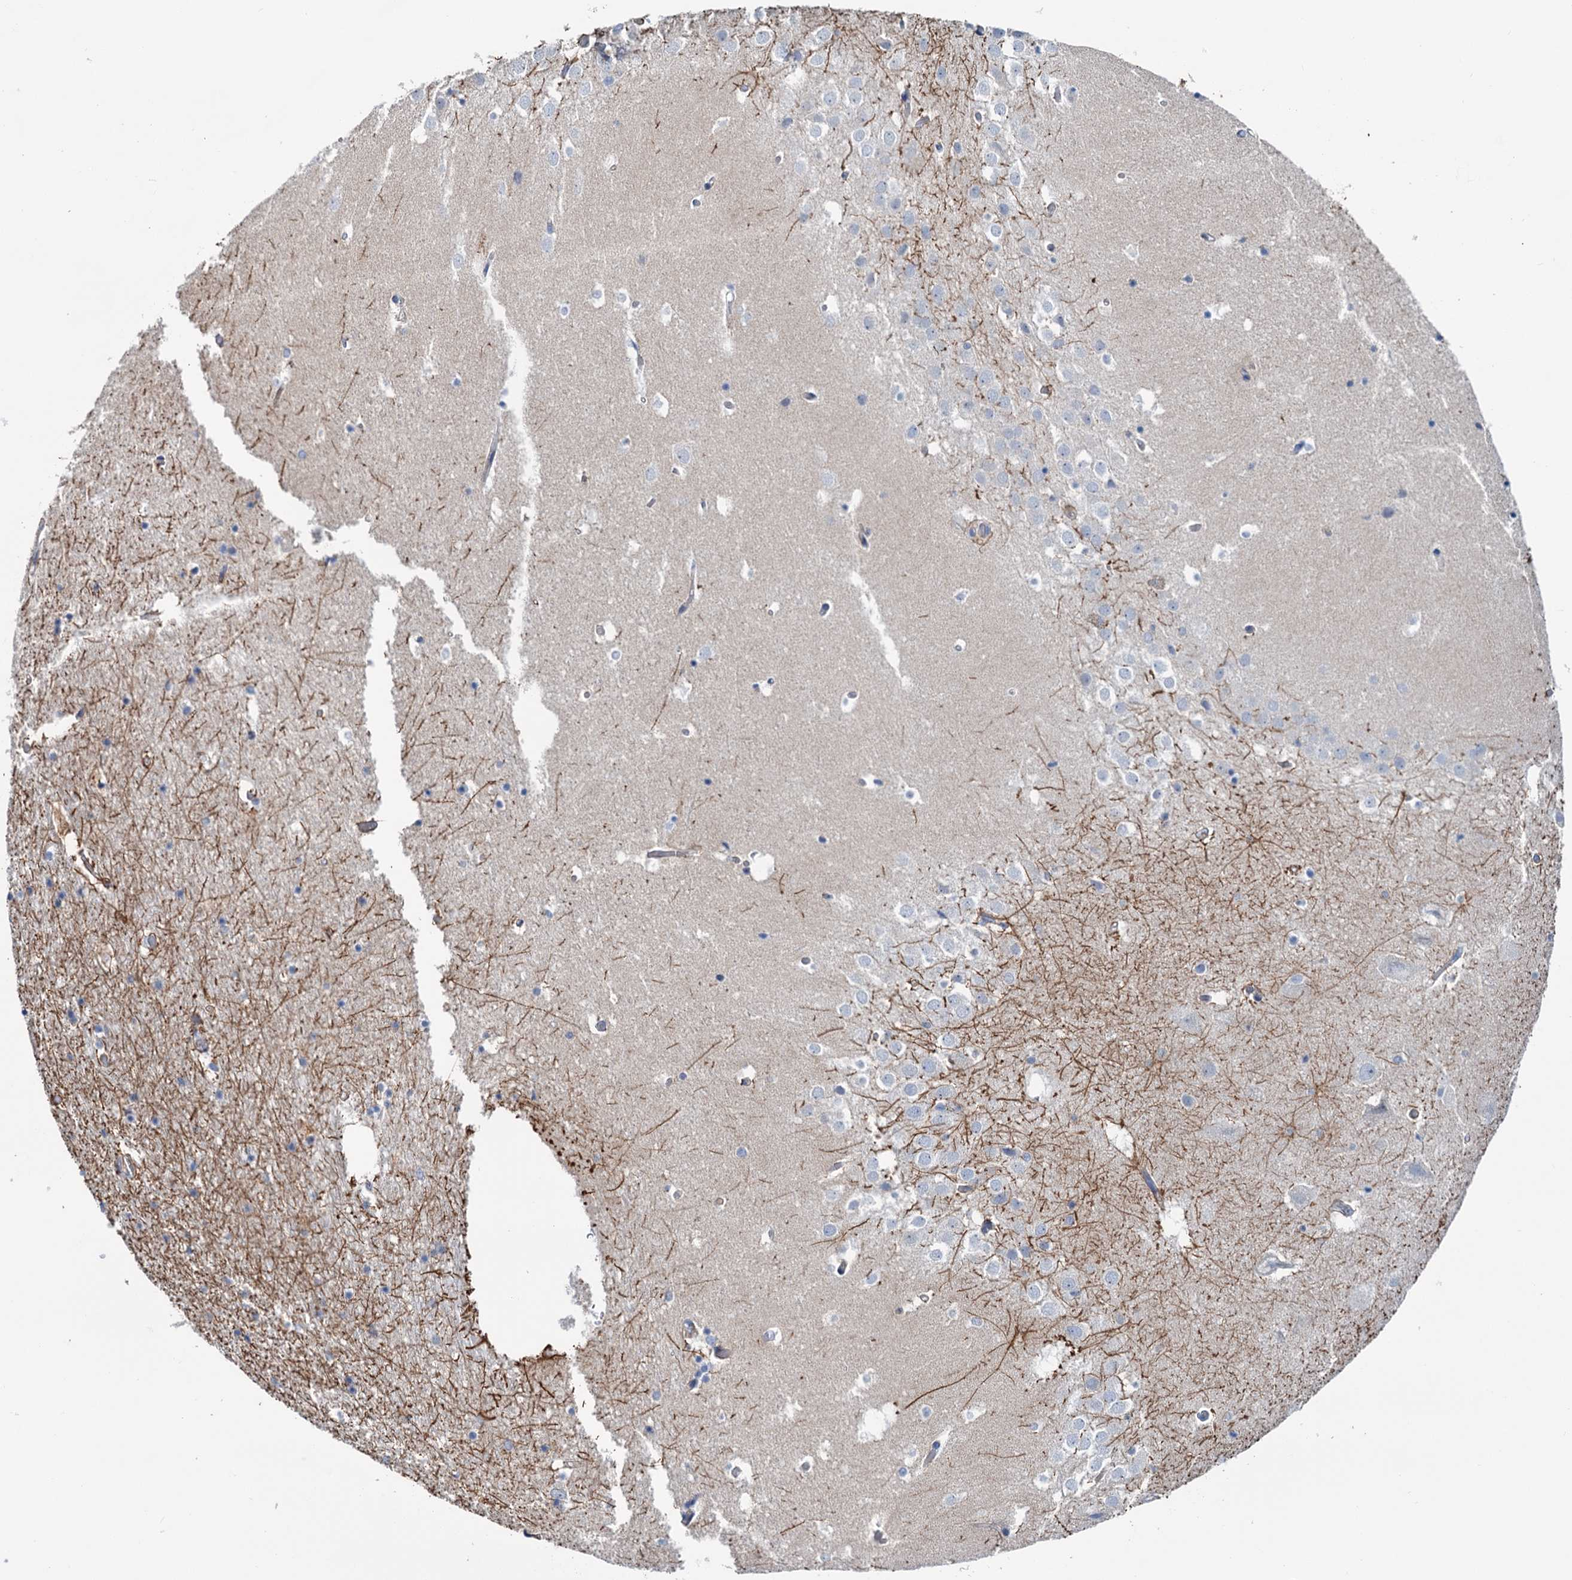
{"staining": {"intensity": "negative", "quantity": "none", "location": "none"}, "tissue": "hippocampus", "cell_type": "Glial cells", "image_type": "normal", "snomed": [{"axis": "morphology", "description": "Normal tissue, NOS"}, {"axis": "topography", "description": "Hippocampus"}], "caption": "IHC of benign human hippocampus reveals no positivity in glial cells.", "gene": "FAM111B", "patient": {"sex": "female", "age": 52}}